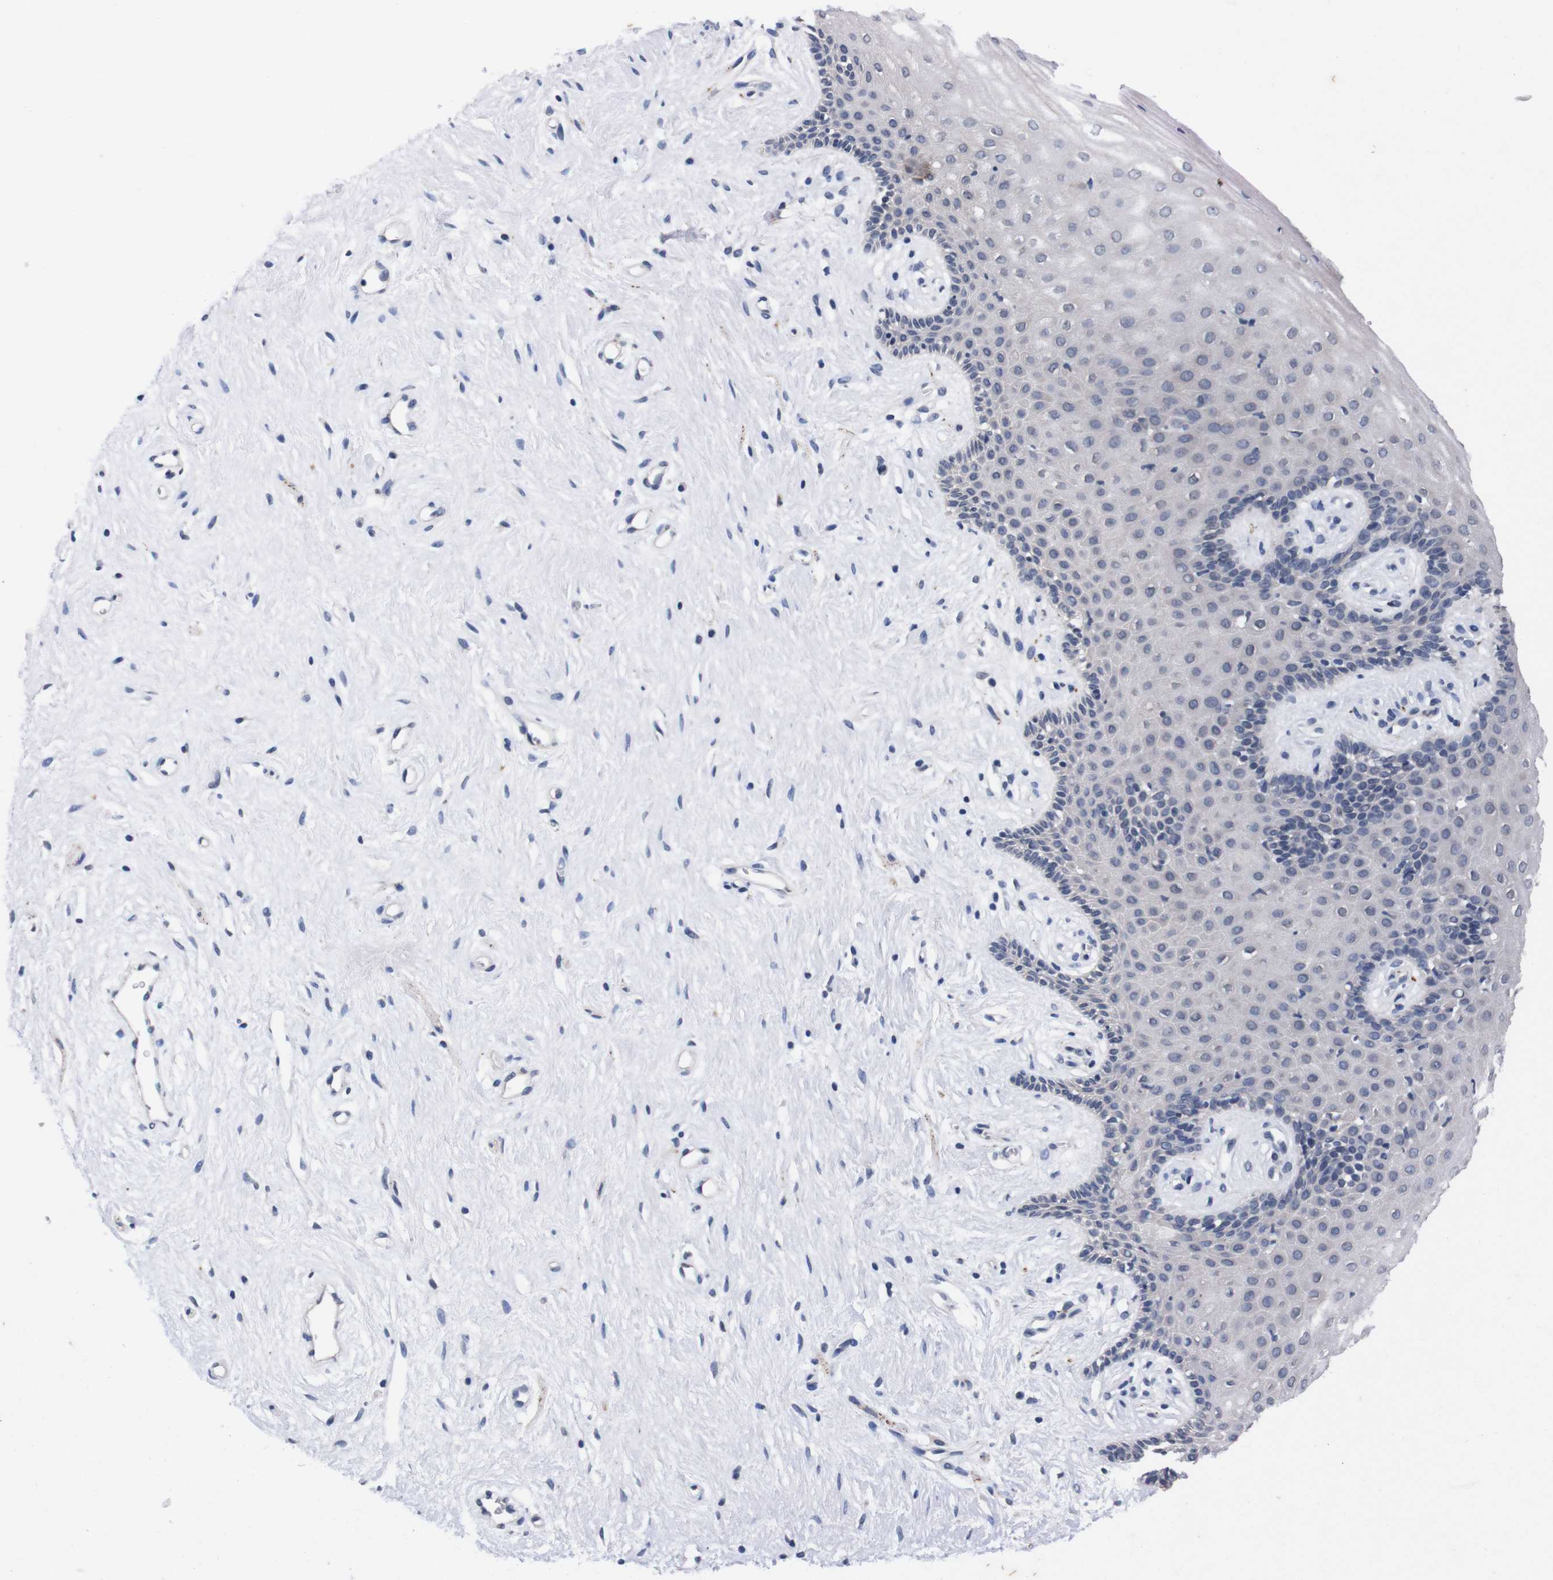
{"staining": {"intensity": "negative", "quantity": "none", "location": "none"}, "tissue": "vagina", "cell_type": "Squamous epithelial cells", "image_type": "normal", "snomed": [{"axis": "morphology", "description": "Normal tissue, NOS"}, {"axis": "topography", "description": "Vagina"}], "caption": "DAB (3,3'-diaminobenzidine) immunohistochemical staining of normal human vagina exhibits no significant positivity in squamous epithelial cells. Brightfield microscopy of immunohistochemistry (IHC) stained with DAB (3,3'-diaminobenzidine) (brown) and hematoxylin (blue), captured at high magnification.", "gene": "TNFRSF21", "patient": {"sex": "female", "age": 44}}